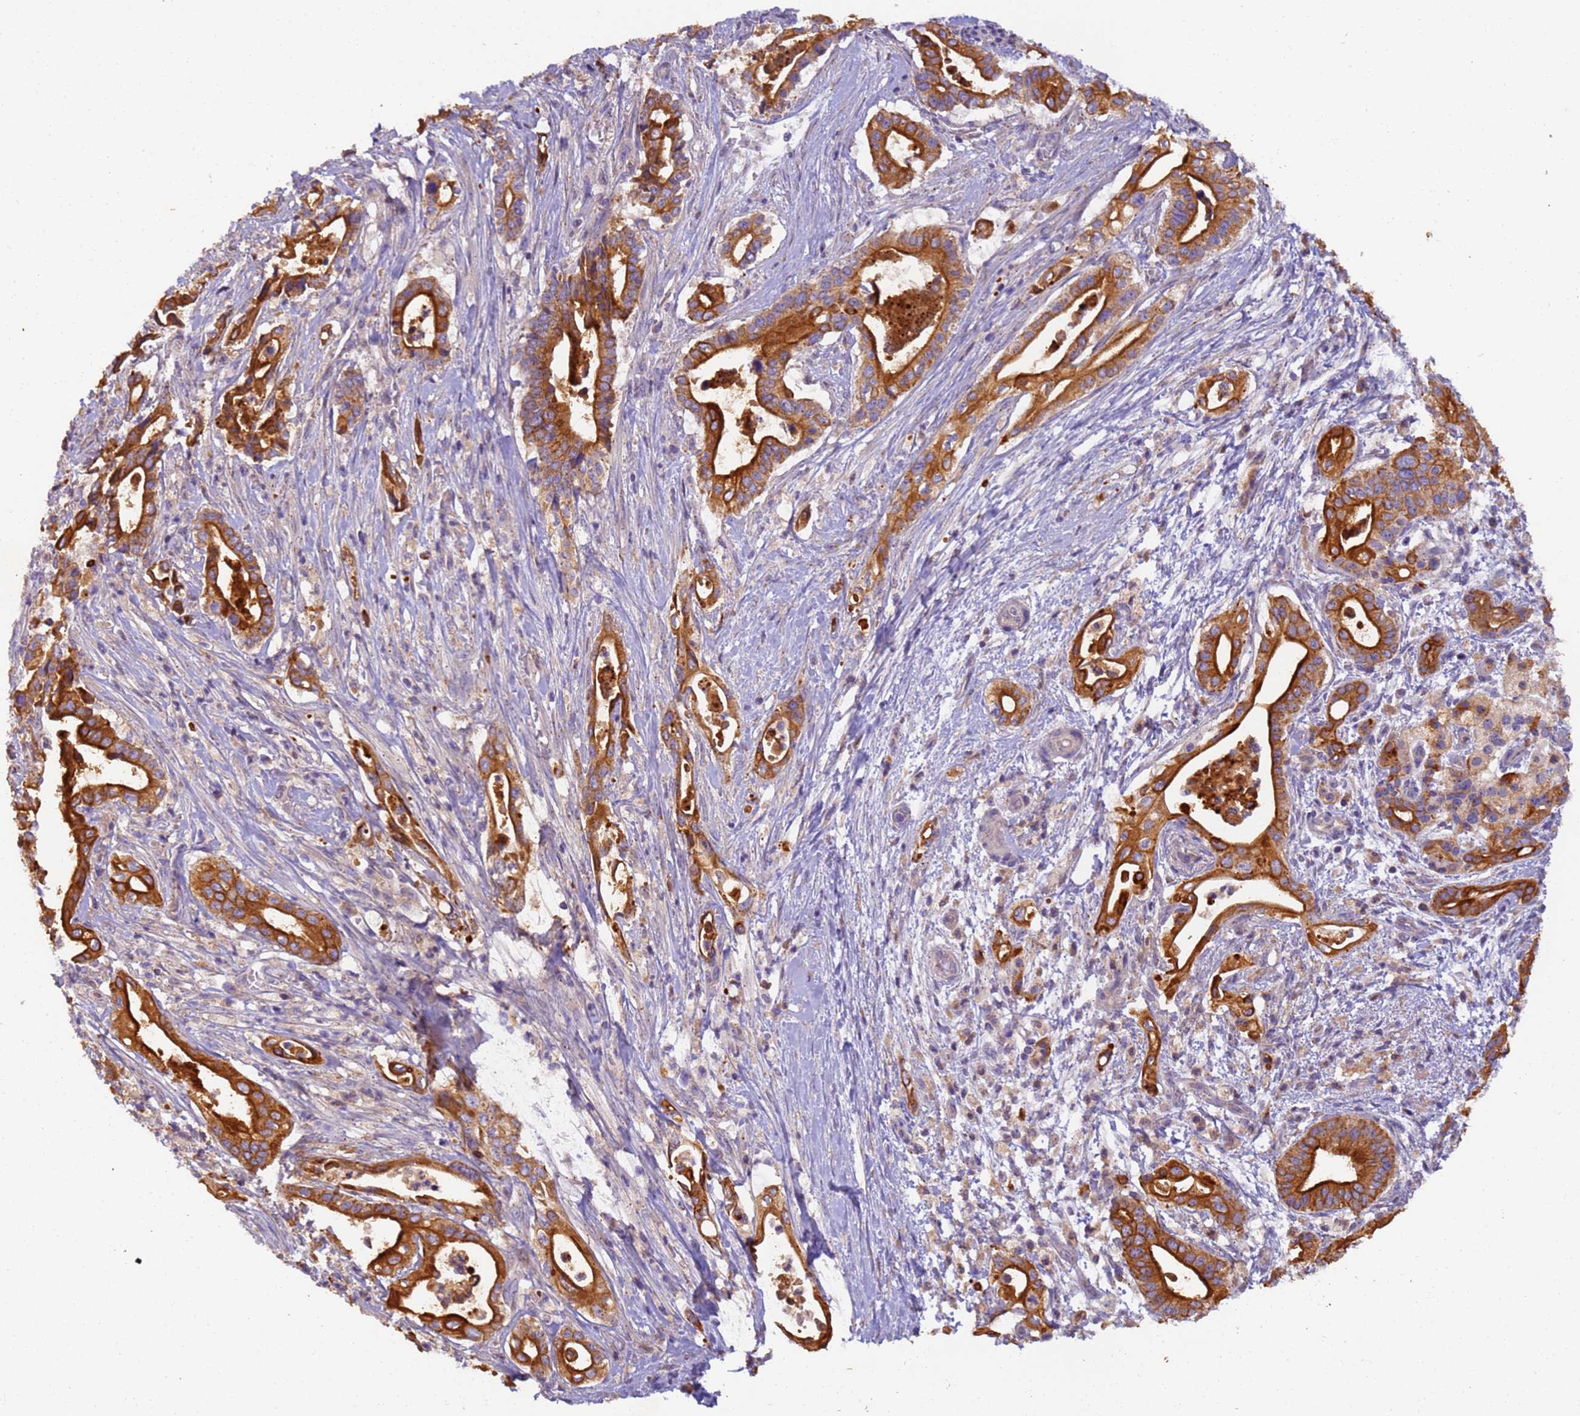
{"staining": {"intensity": "strong", "quantity": ">75%", "location": "cytoplasmic/membranous"}, "tissue": "pancreatic cancer", "cell_type": "Tumor cells", "image_type": "cancer", "snomed": [{"axis": "morphology", "description": "Adenocarcinoma, NOS"}, {"axis": "topography", "description": "Pancreas"}], "caption": "Immunohistochemical staining of adenocarcinoma (pancreatic) demonstrates strong cytoplasmic/membranous protein expression in about >75% of tumor cells.", "gene": "TIGAR", "patient": {"sex": "female", "age": 77}}